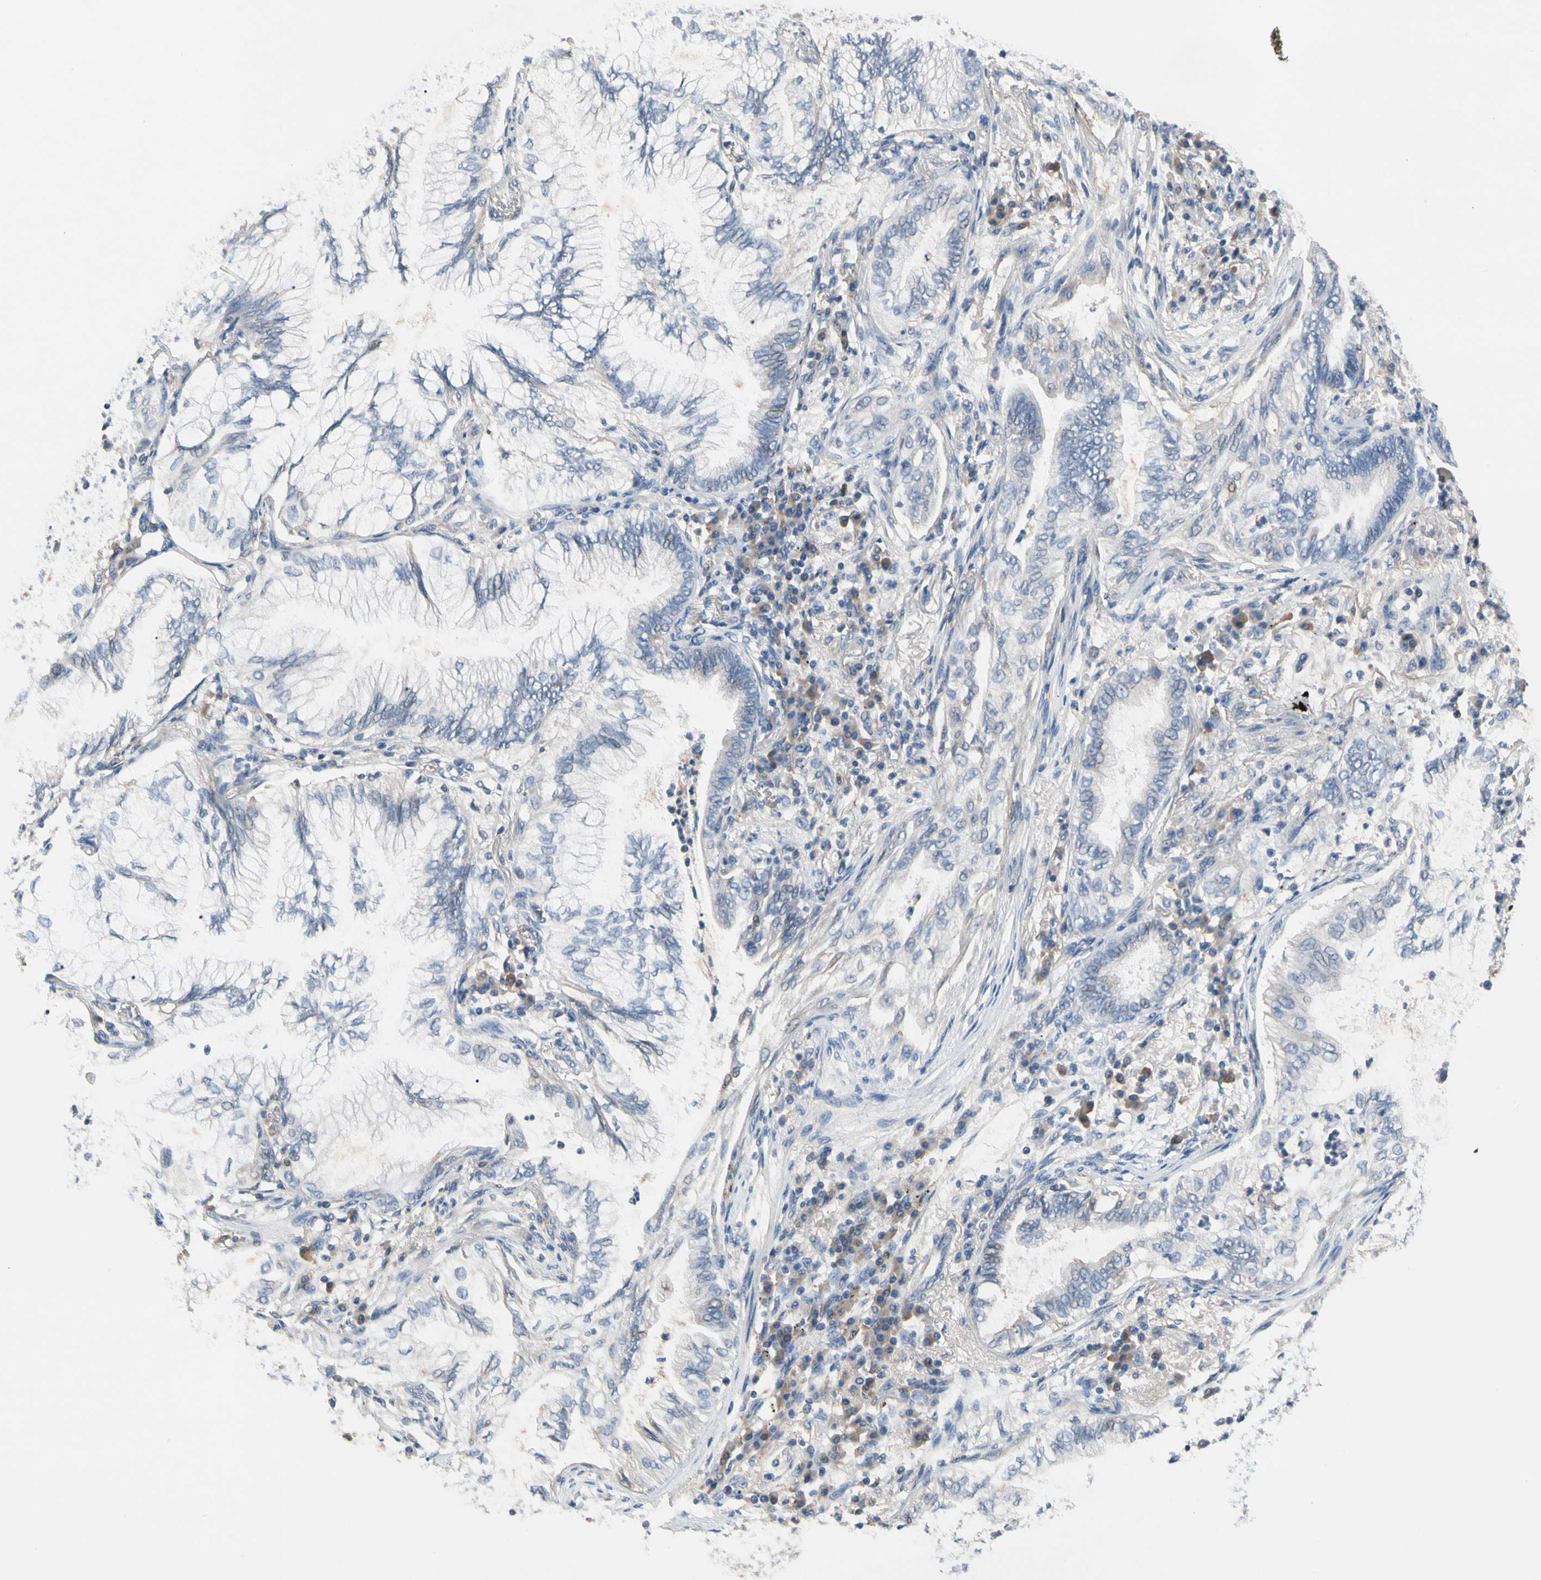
{"staining": {"intensity": "weak", "quantity": "<25%", "location": "cytoplasmic/membranous"}, "tissue": "lung cancer", "cell_type": "Tumor cells", "image_type": "cancer", "snomed": [{"axis": "morphology", "description": "Normal tissue, NOS"}, {"axis": "morphology", "description": "Adenocarcinoma, NOS"}, {"axis": "topography", "description": "Bronchus"}, {"axis": "topography", "description": "Lung"}], "caption": "Tumor cells are negative for brown protein staining in lung cancer. The staining is performed using DAB brown chromogen with nuclei counter-stained in using hematoxylin.", "gene": "ECRG4", "patient": {"sex": "female", "age": 70}}